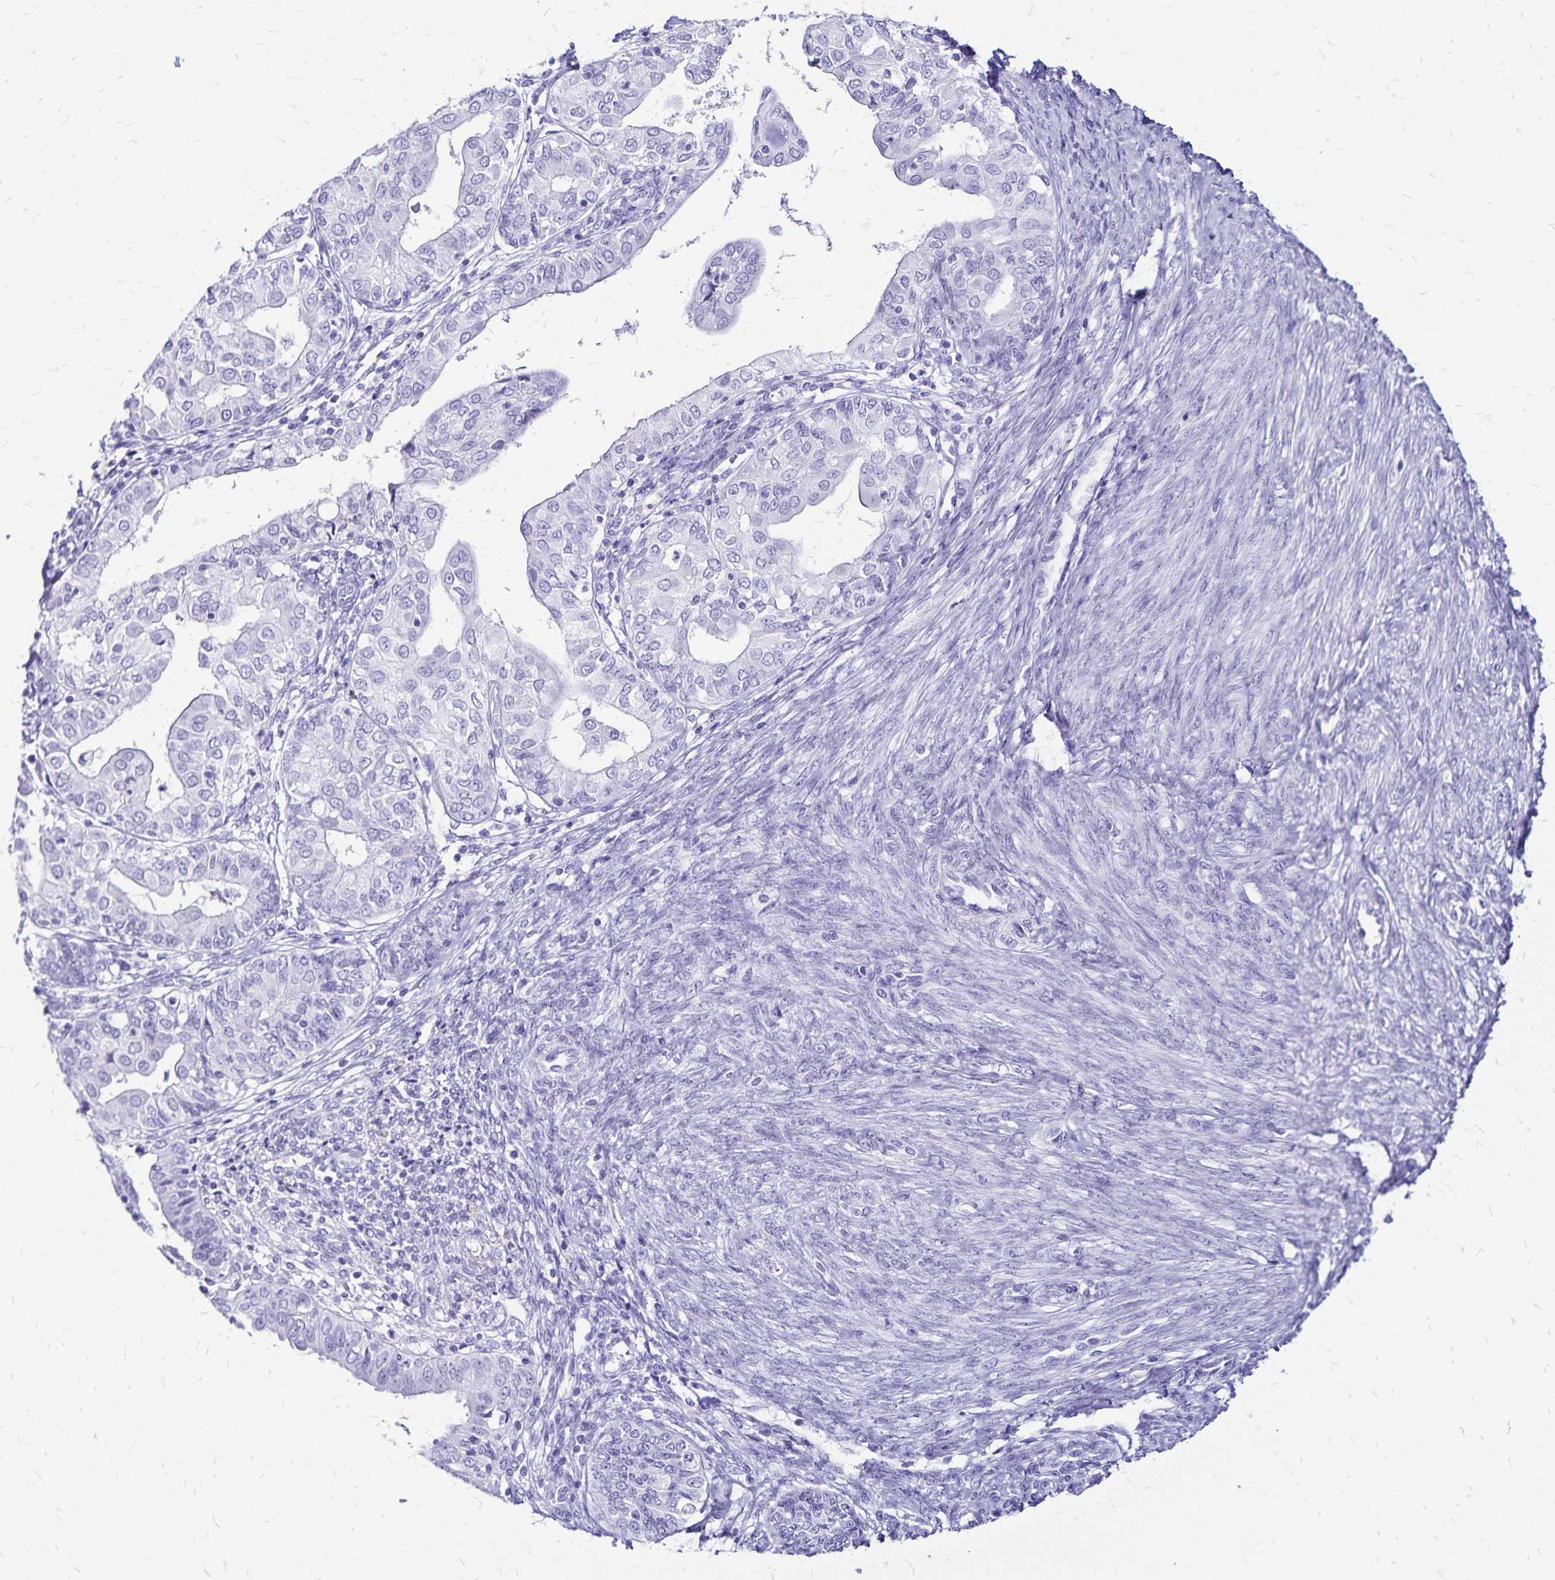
{"staining": {"intensity": "negative", "quantity": "none", "location": "none"}, "tissue": "endometrial cancer", "cell_type": "Tumor cells", "image_type": "cancer", "snomed": [{"axis": "morphology", "description": "Adenocarcinoma, NOS"}, {"axis": "topography", "description": "Endometrium"}], "caption": "An image of human endometrial adenocarcinoma is negative for staining in tumor cells.", "gene": "LIN28B", "patient": {"sex": "female", "age": 68}}